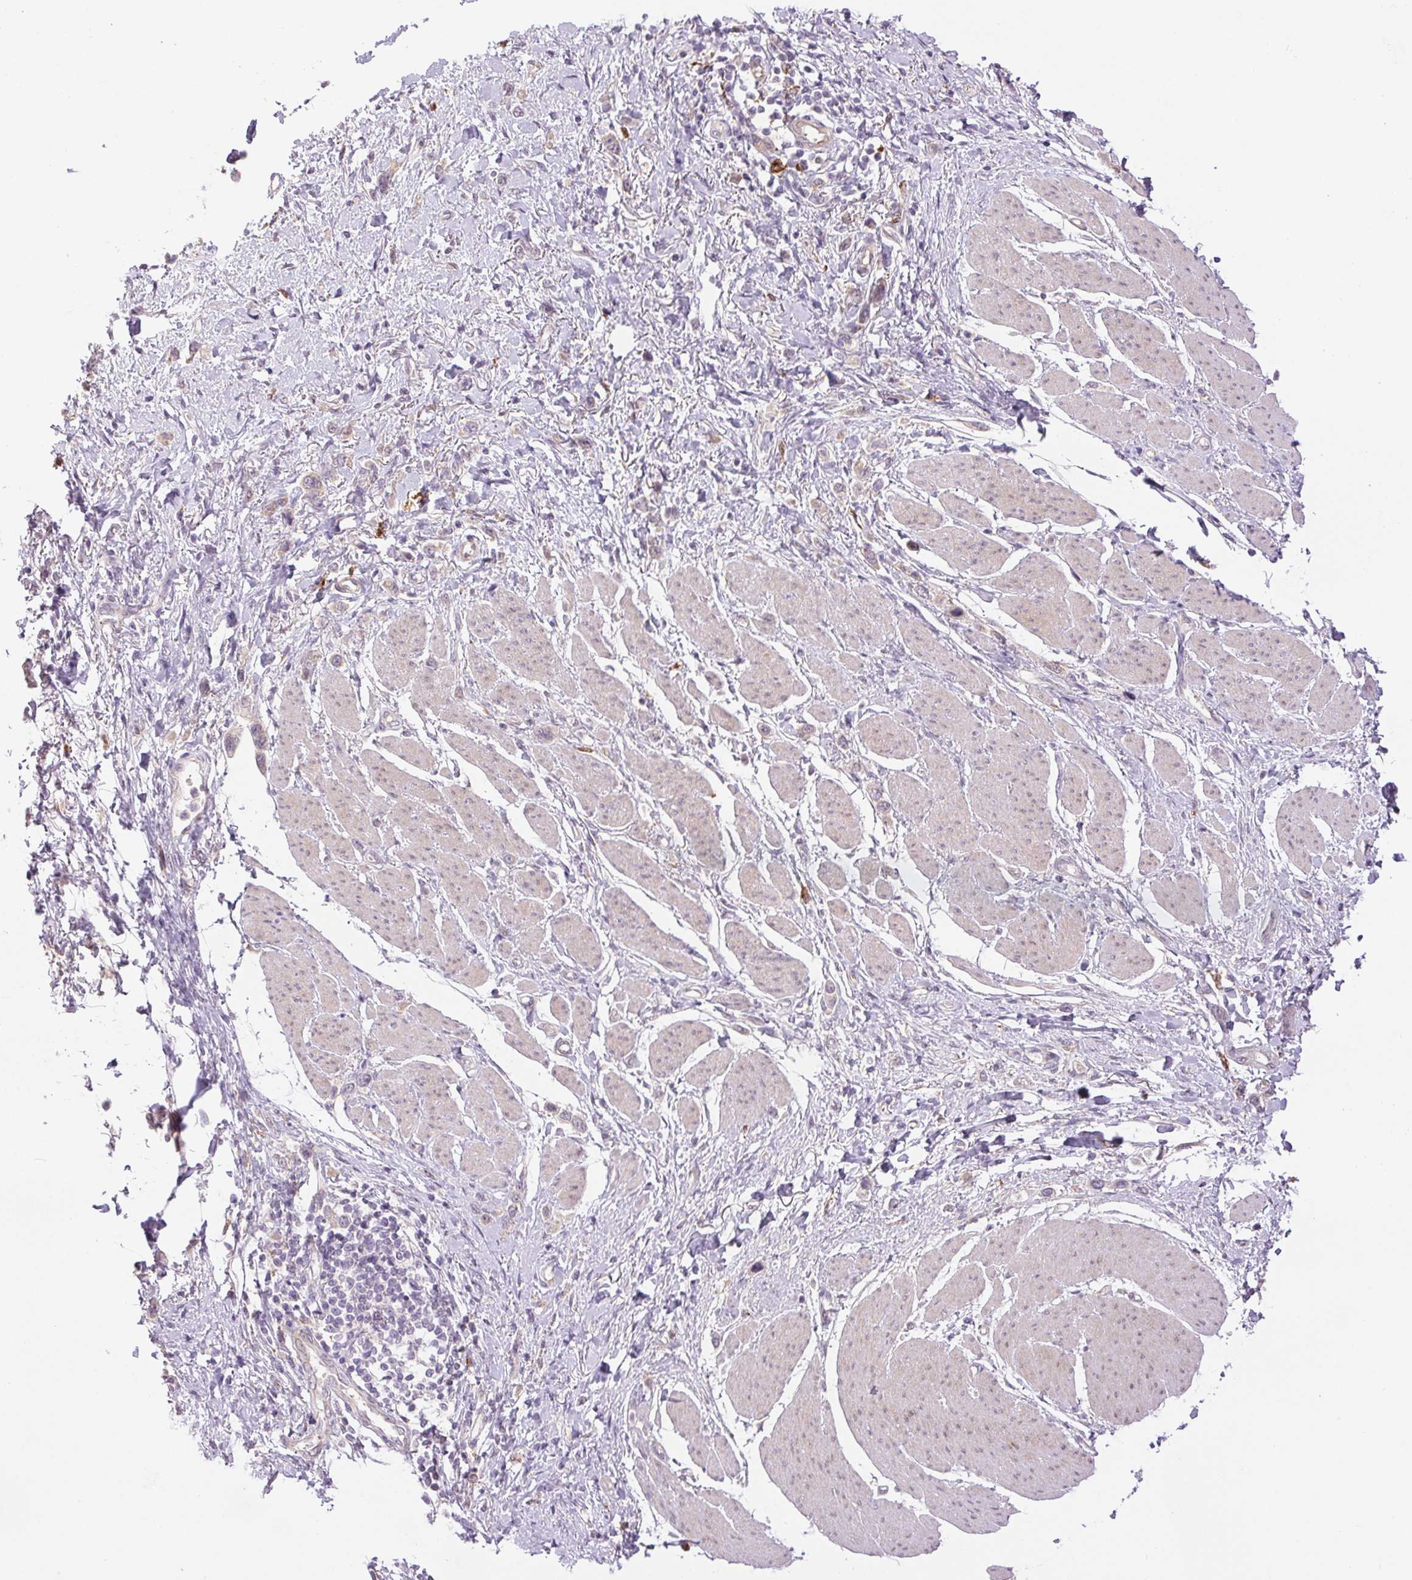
{"staining": {"intensity": "weak", "quantity": "<25%", "location": "cytoplasmic/membranous"}, "tissue": "stomach cancer", "cell_type": "Tumor cells", "image_type": "cancer", "snomed": [{"axis": "morphology", "description": "Adenocarcinoma, NOS"}, {"axis": "topography", "description": "Stomach"}], "caption": "Immunohistochemistry (IHC) histopathology image of human stomach adenocarcinoma stained for a protein (brown), which shows no staining in tumor cells.", "gene": "METTL17", "patient": {"sex": "female", "age": 65}}